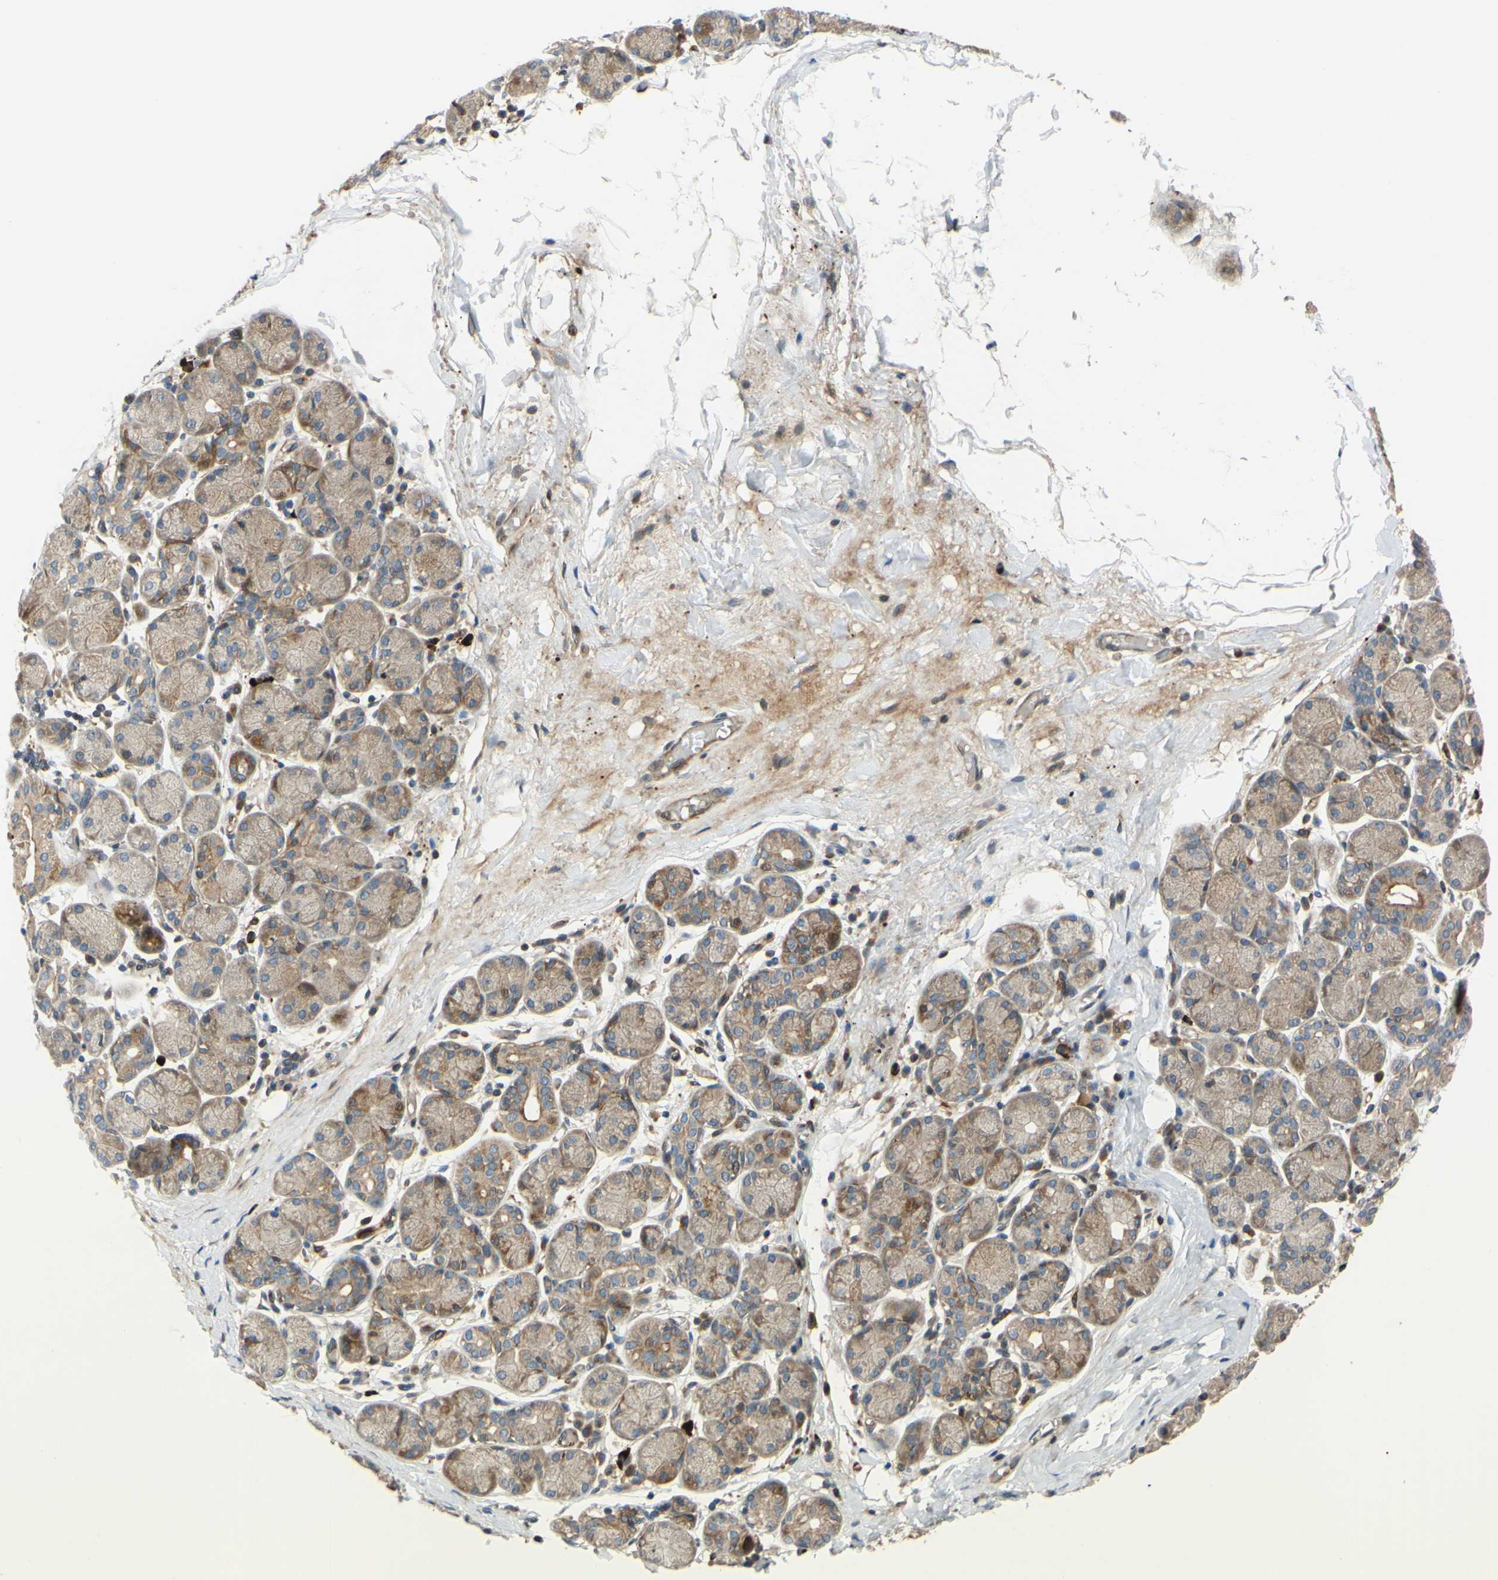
{"staining": {"intensity": "moderate", "quantity": "25%-75%", "location": "cytoplasmic/membranous"}, "tissue": "salivary gland", "cell_type": "Glandular cells", "image_type": "normal", "snomed": [{"axis": "morphology", "description": "Normal tissue, NOS"}, {"axis": "topography", "description": "Salivary gland"}], "caption": "IHC image of unremarkable salivary gland stained for a protein (brown), which reveals medium levels of moderate cytoplasmic/membranous expression in about 25%-75% of glandular cells.", "gene": "SPTLC1", "patient": {"sex": "female", "age": 24}}